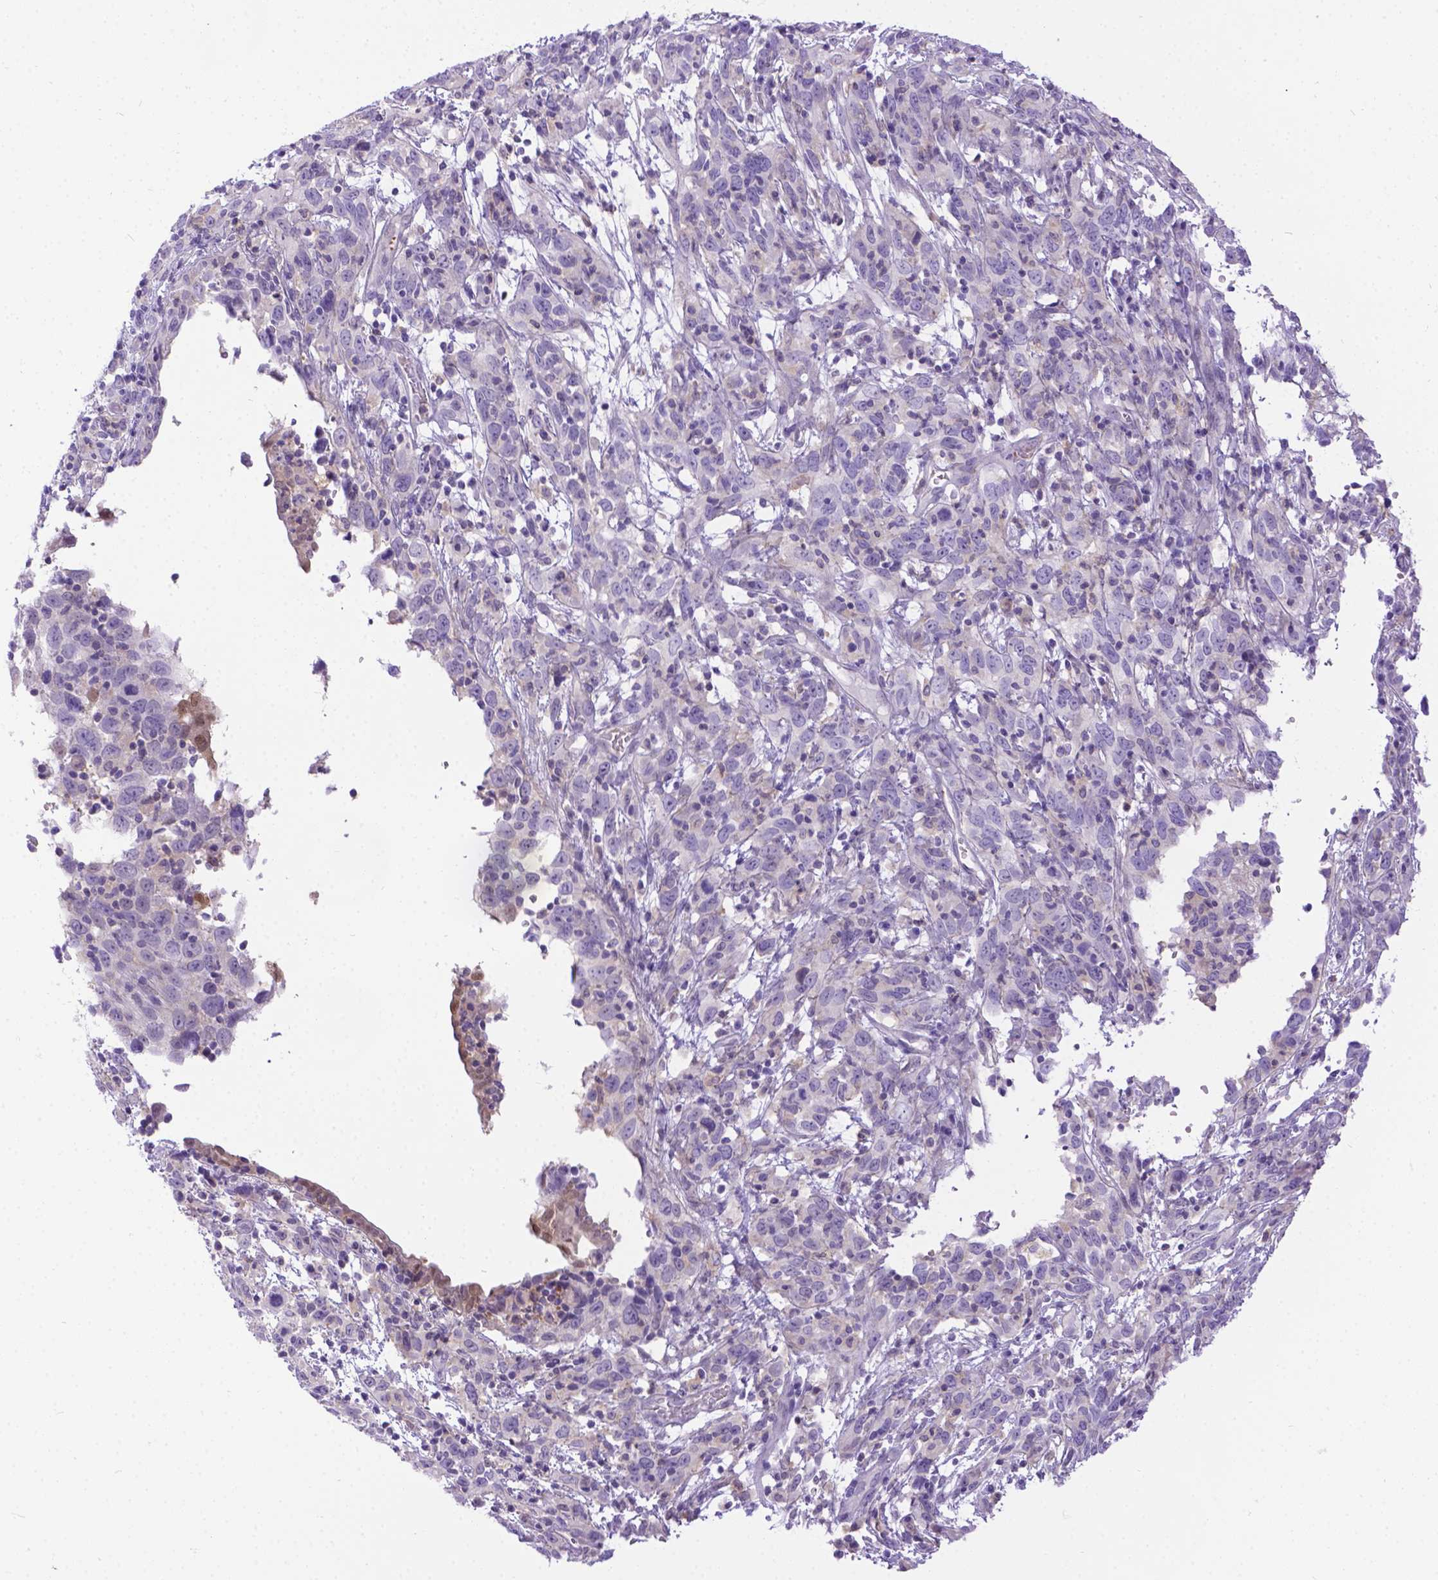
{"staining": {"intensity": "negative", "quantity": "none", "location": "none"}, "tissue": "cervical cancer", "cell_type": "Tumor cells", "image_type": "cancer", "snomed": [{"axis": "morphology", "description": "Adenocarcinoma, NOS"}, {"axis": "topography", "description": "Cervix"}], "caption": "This is an immunohistochemistry photomicrograph of human cervical cancer. There is no staining in tumor cells.", "gene": "TMEM169", "patient": {"sex": "female", "age": 40}}